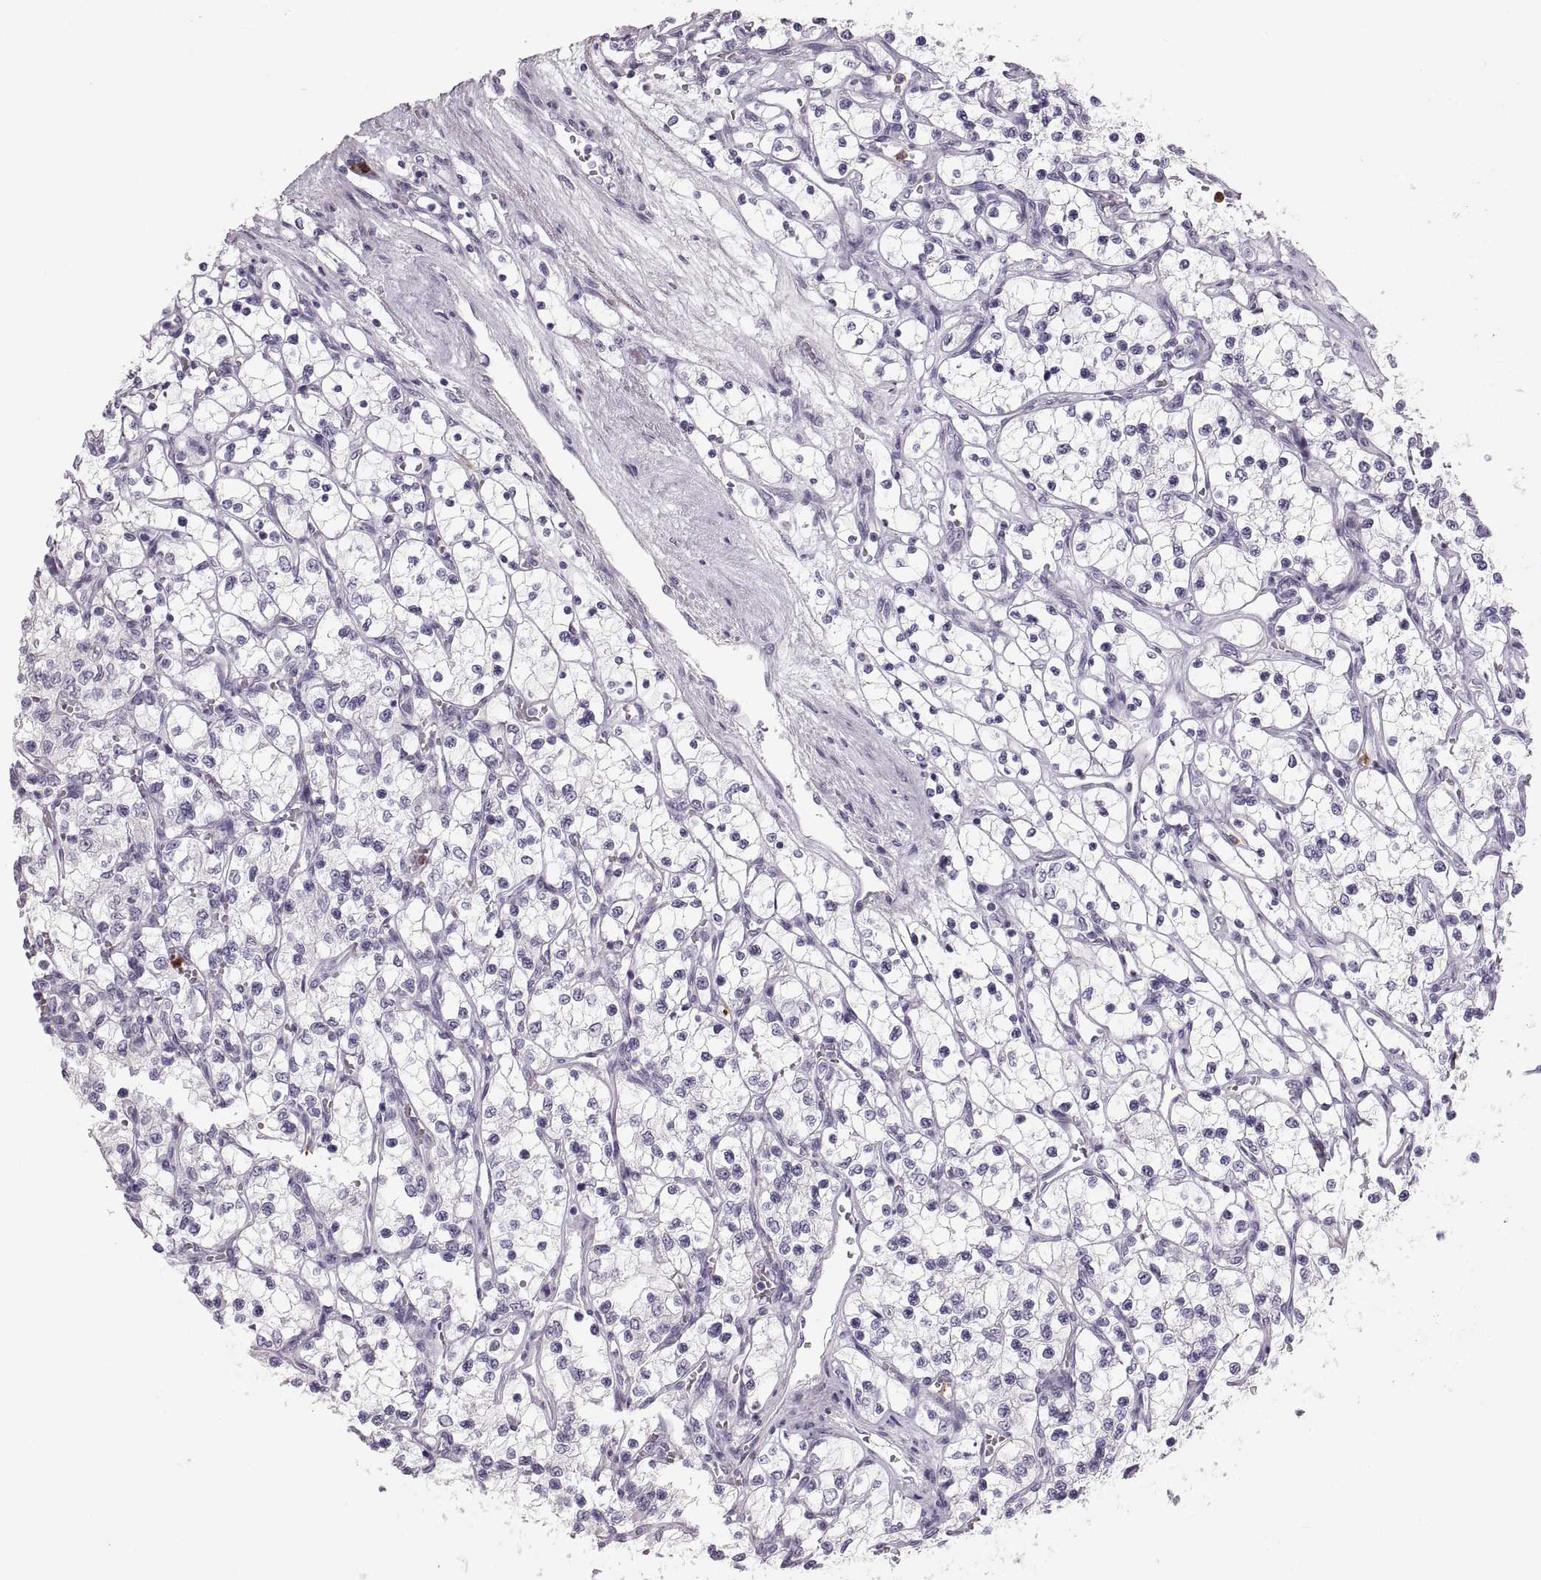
{"staining": {"intensity": "negative", "quantity": "none", "location": "none"}, "tissue": "renal cancer", "cell_type": "Tumor cells", "image_type": "cancer", "snomed": [{"axis": "morphology", "description": "Adenocarcinoma, NOS"}, {"axis": "topography", "description": "Kidney"}], "caption": "Tumor cells are negative for brown protein staining in renal adenocarcinoma.", "gene": "MILR1", "patient": {"sex": "female", "age": 69}}